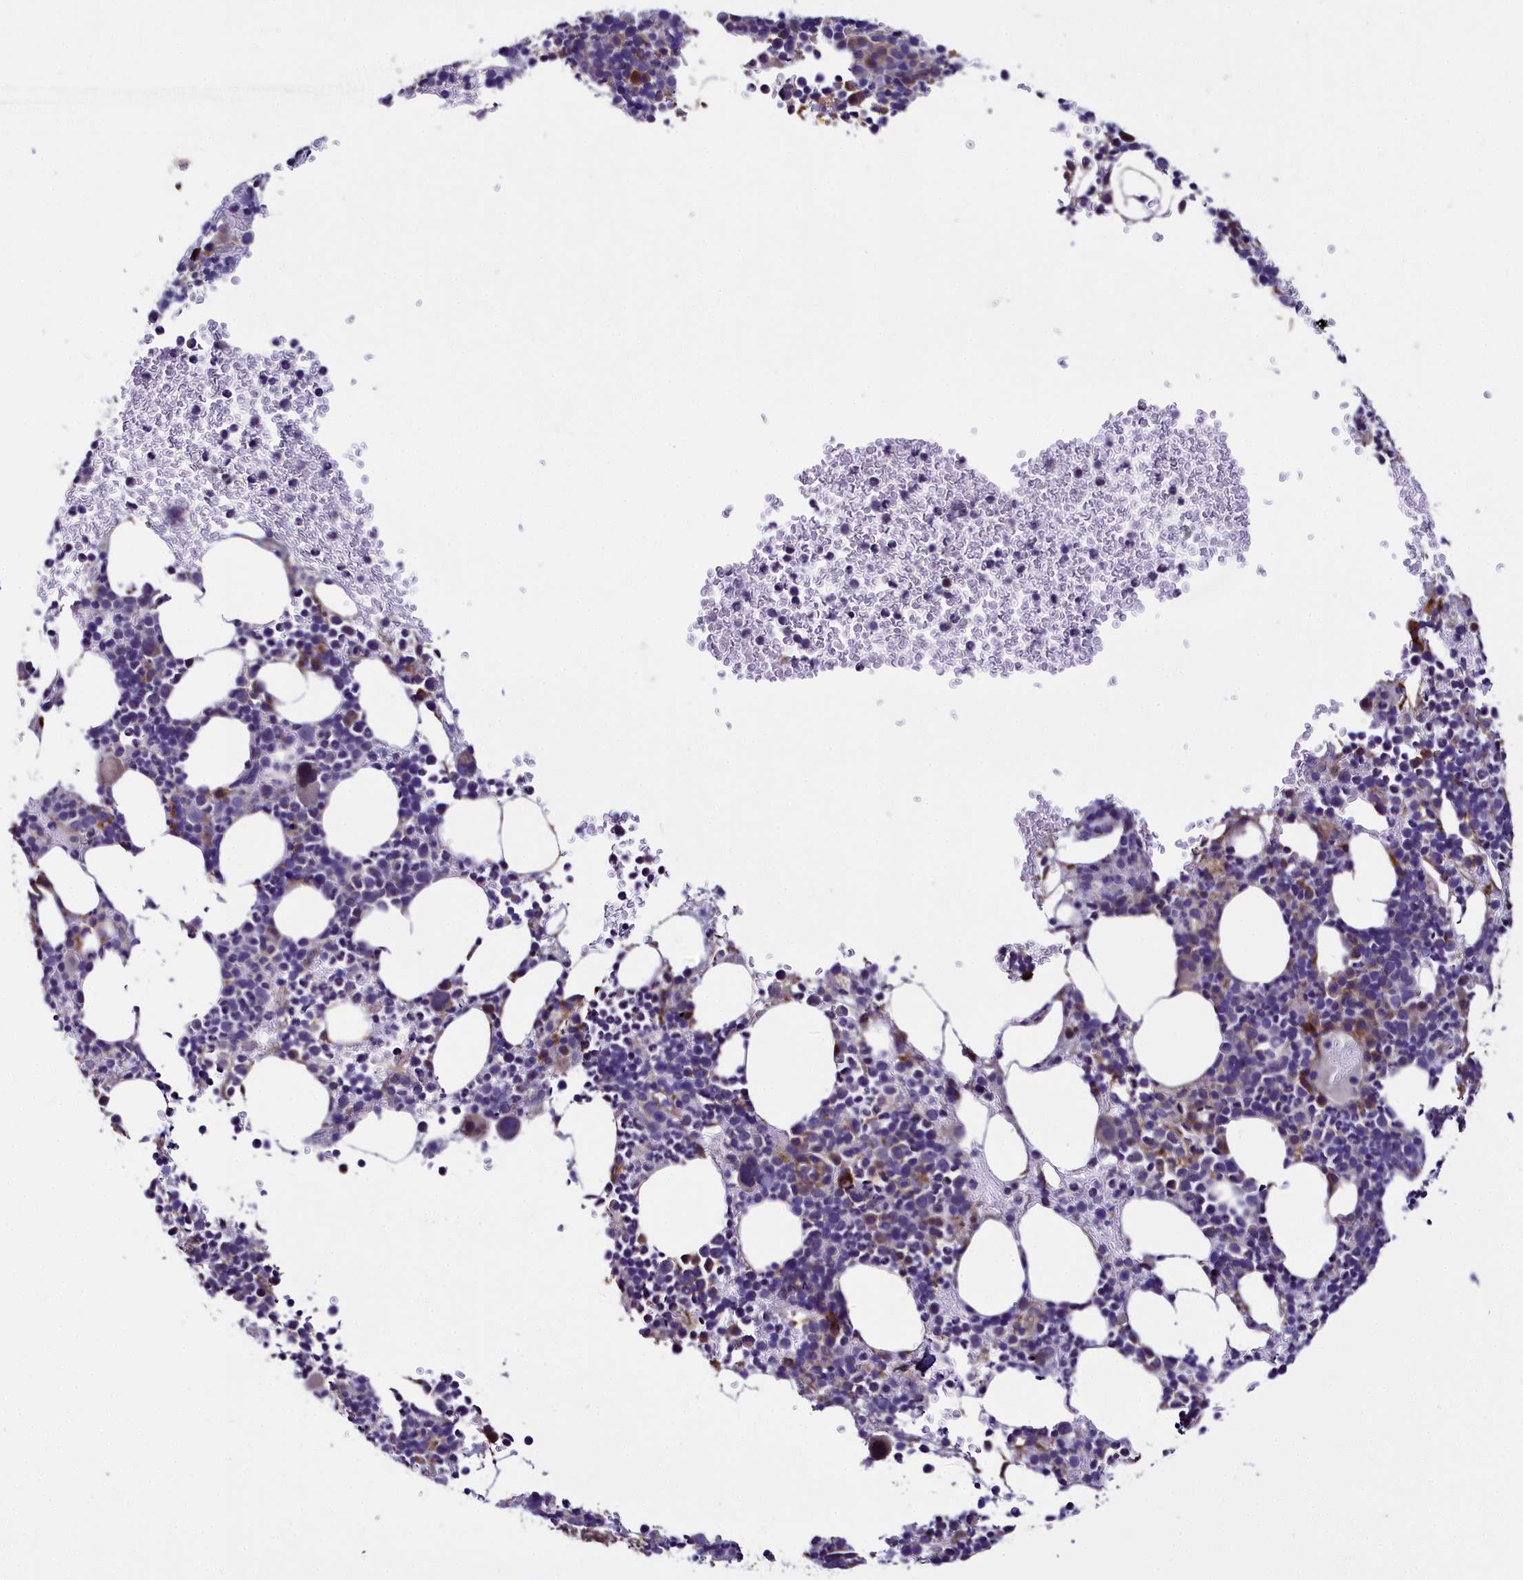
{"staining": {"intensity": "moderate", "quantity": "<25%", "location": "cytoplasmic/membranous"}, "tissue": "bone marrow", "cell_type": "Hematopoietic cells", "image_type": "normal", "snomed": [{"axis": "morphology", "description": "Normal tissue, NOS"}, {"axis": "topography", "description": "Bone marrow"}], "caption": "Immunohistochemistry histopathology image of unremarkable bone marrow: bone marrow stained using immunohistochemistry (IHC) exhibits low levels of moderate protein expression localized specifically in the cytoplasmic/membranous of hematopoietic cells, appearing as a cytoplasmic/membranous brown color.", "gene": "MRC2", "patient": {"sex": "female", "age": 82}}